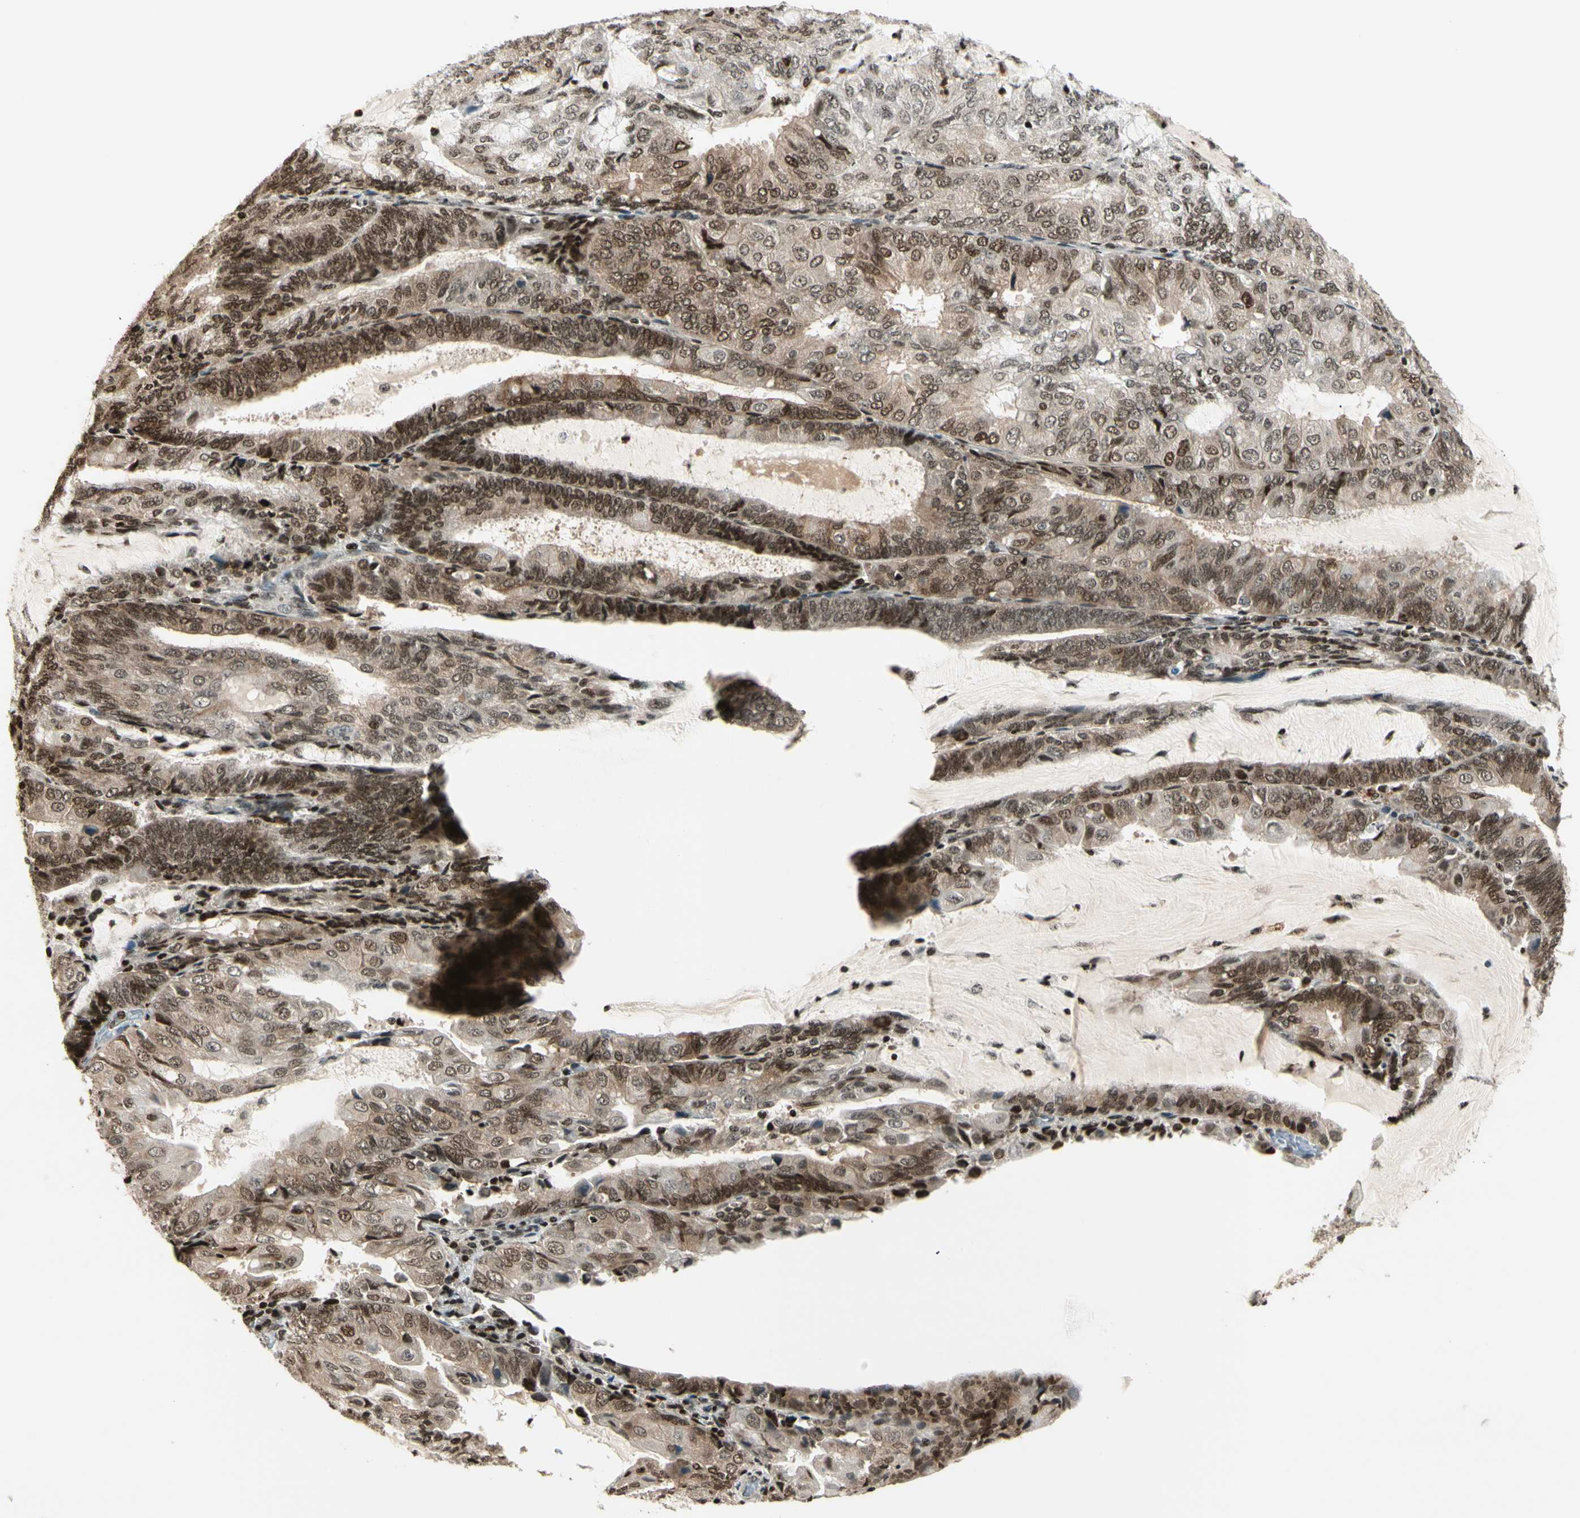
{"staining": {"intensity": "moderate", "quantity": ">75%", "location": "cytoplasmic/membranous,nuclear"}, "tissue": "endometrial cancer", "cell_type": "Tumor cells", "image_type": "cancer", "snomed": [{"axis": "morphology", "description": "Adenocarcinoma, NOS"}, {"axis": "topography", "description": "Endometrium"}], "caption": "Protein expression analysis of adenocarcinoma (endometrial) demonstrates moderate cytoplasmic/membranous and nuclear positivity in about >75% of tumor cells.", "gene": "TSHZ3", "patient": {"sex": "female", "age": 81}}